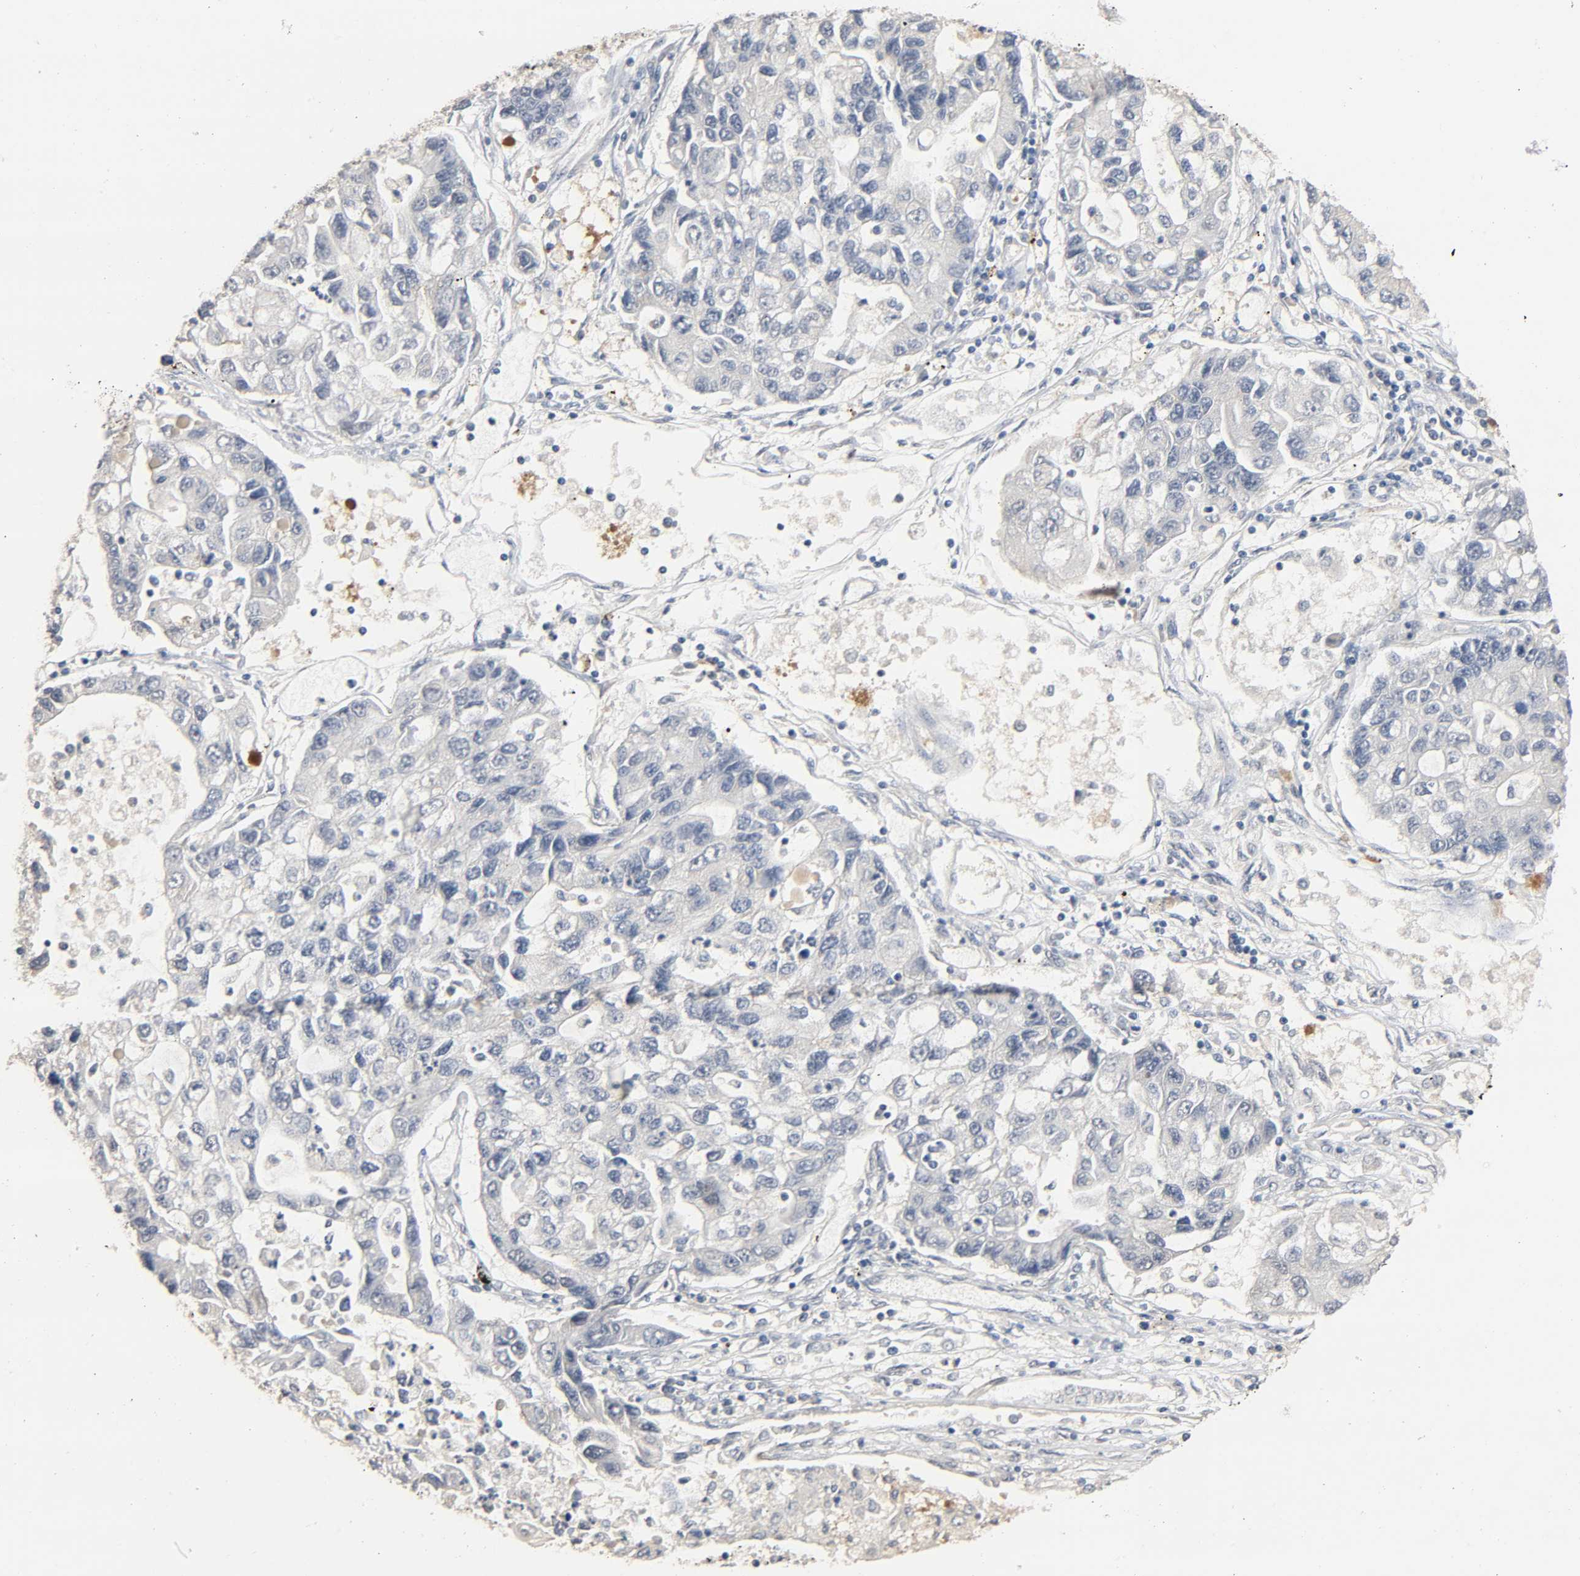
{"staining": {"intensity": "negative", "quantity": "none", "location": "none"}, "tissue": "lung cancer", "cell_type": "Tumor cells", "image_type": "cancer", "snomed": [{"axis": "morphology", "description": "Adenocarcinoma, NOS"}, {"axis": "topography", "description": "Lung"}], "caption": "A high-resolution histopathology image shows IHC staining of lung cancer (adenocarcinoma), which shows no significant expression in tumor cells.", "gene": "MAGEA8", "patient": {"sex": "female", "age": 51}}